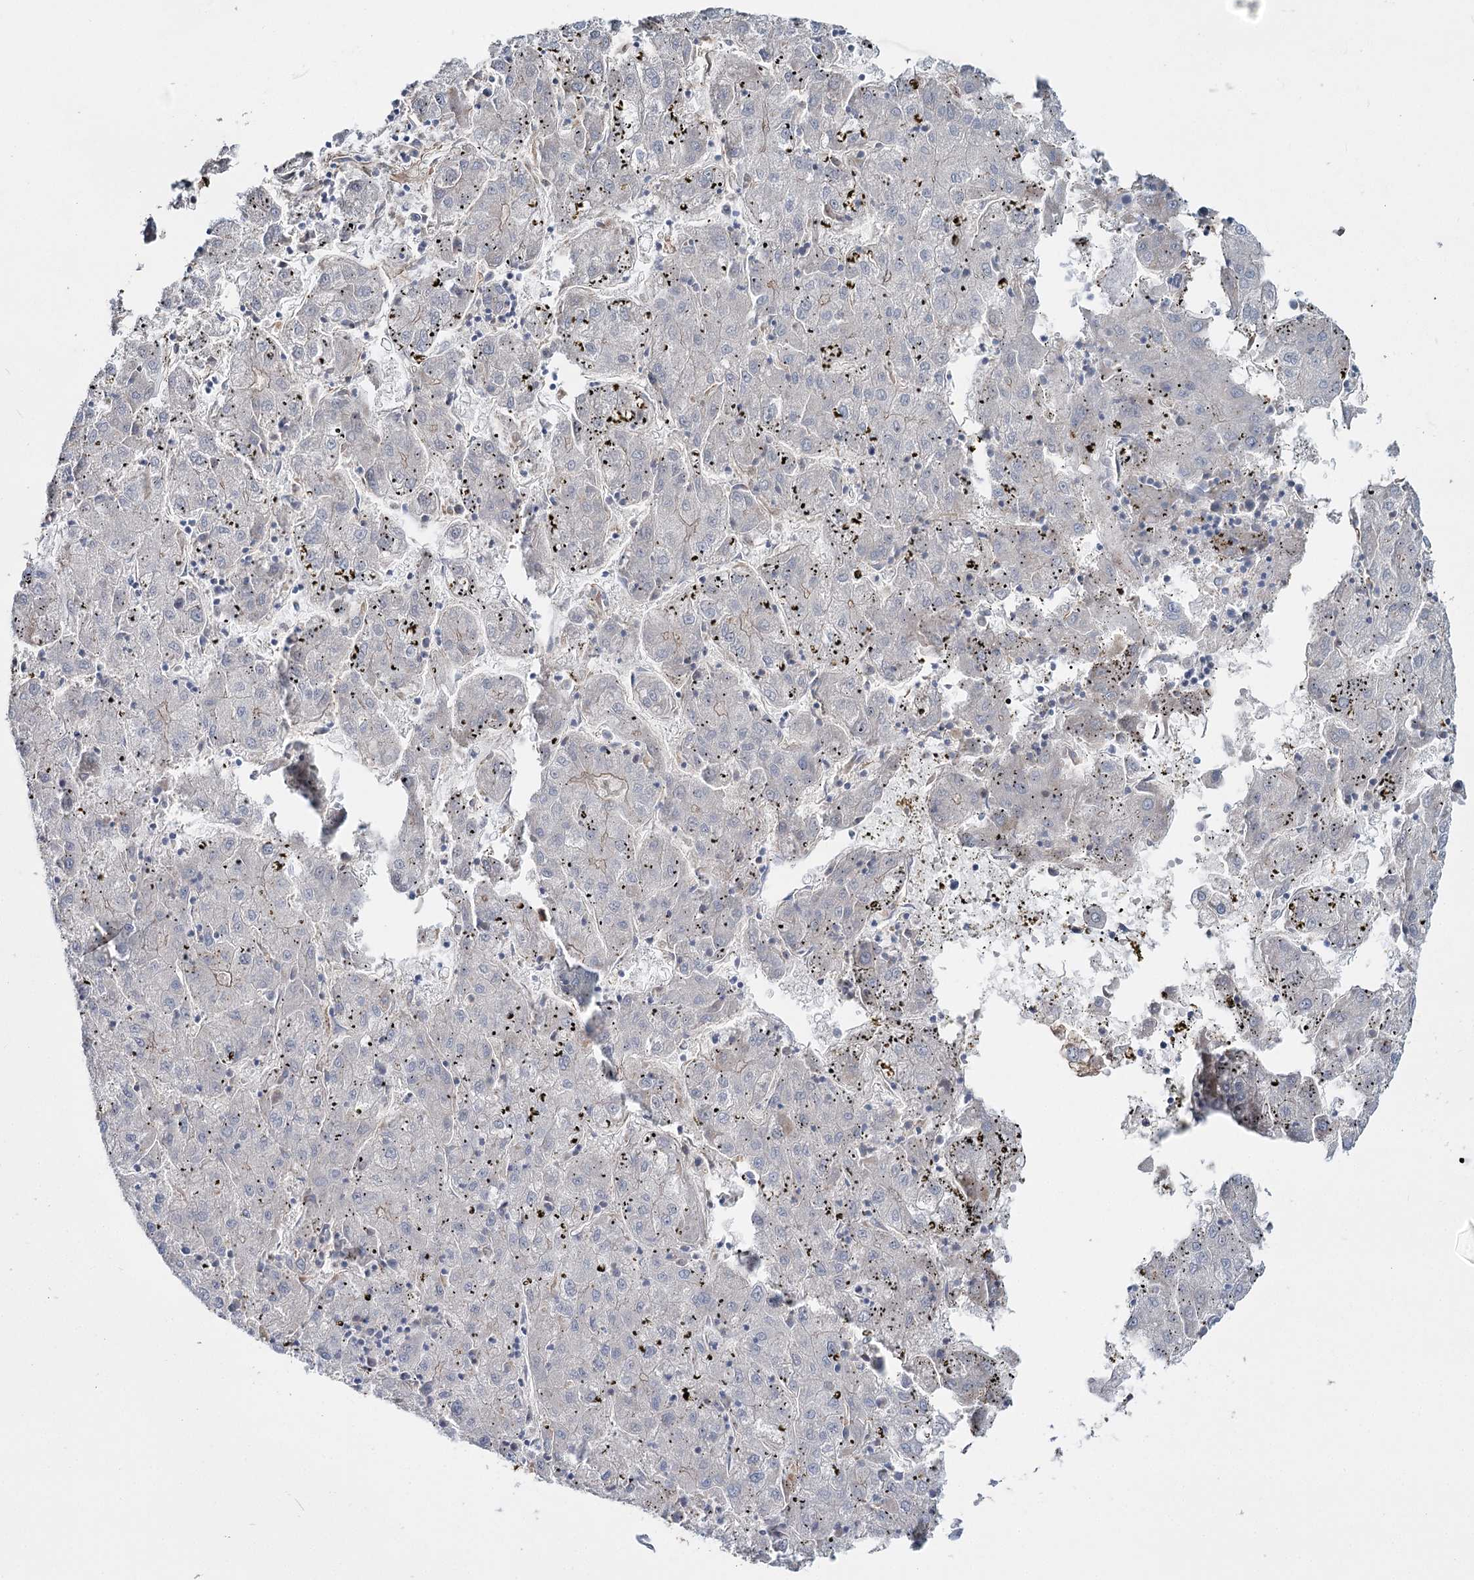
{"staining": {"intensity": "negative", "quantity": "none", "location": "none"}, "tissue": "liver cancer", "cell_type": "Tumor cells", "image_type": "cancer", "snomed": [{"axis": "morphology", "description": "Carcinoma, Hepatocellular, NOS"}, {"axis": "topography", "description": "Liver"}], "caption": "Immunohistochemistry micrograph of liver cancer (hepatocellular carcinoma) stained for a protein (brown), which reveals no staining in tumor cells.", "gene": "SUMF1", "patient": {"sex": "male", "age": 72}}